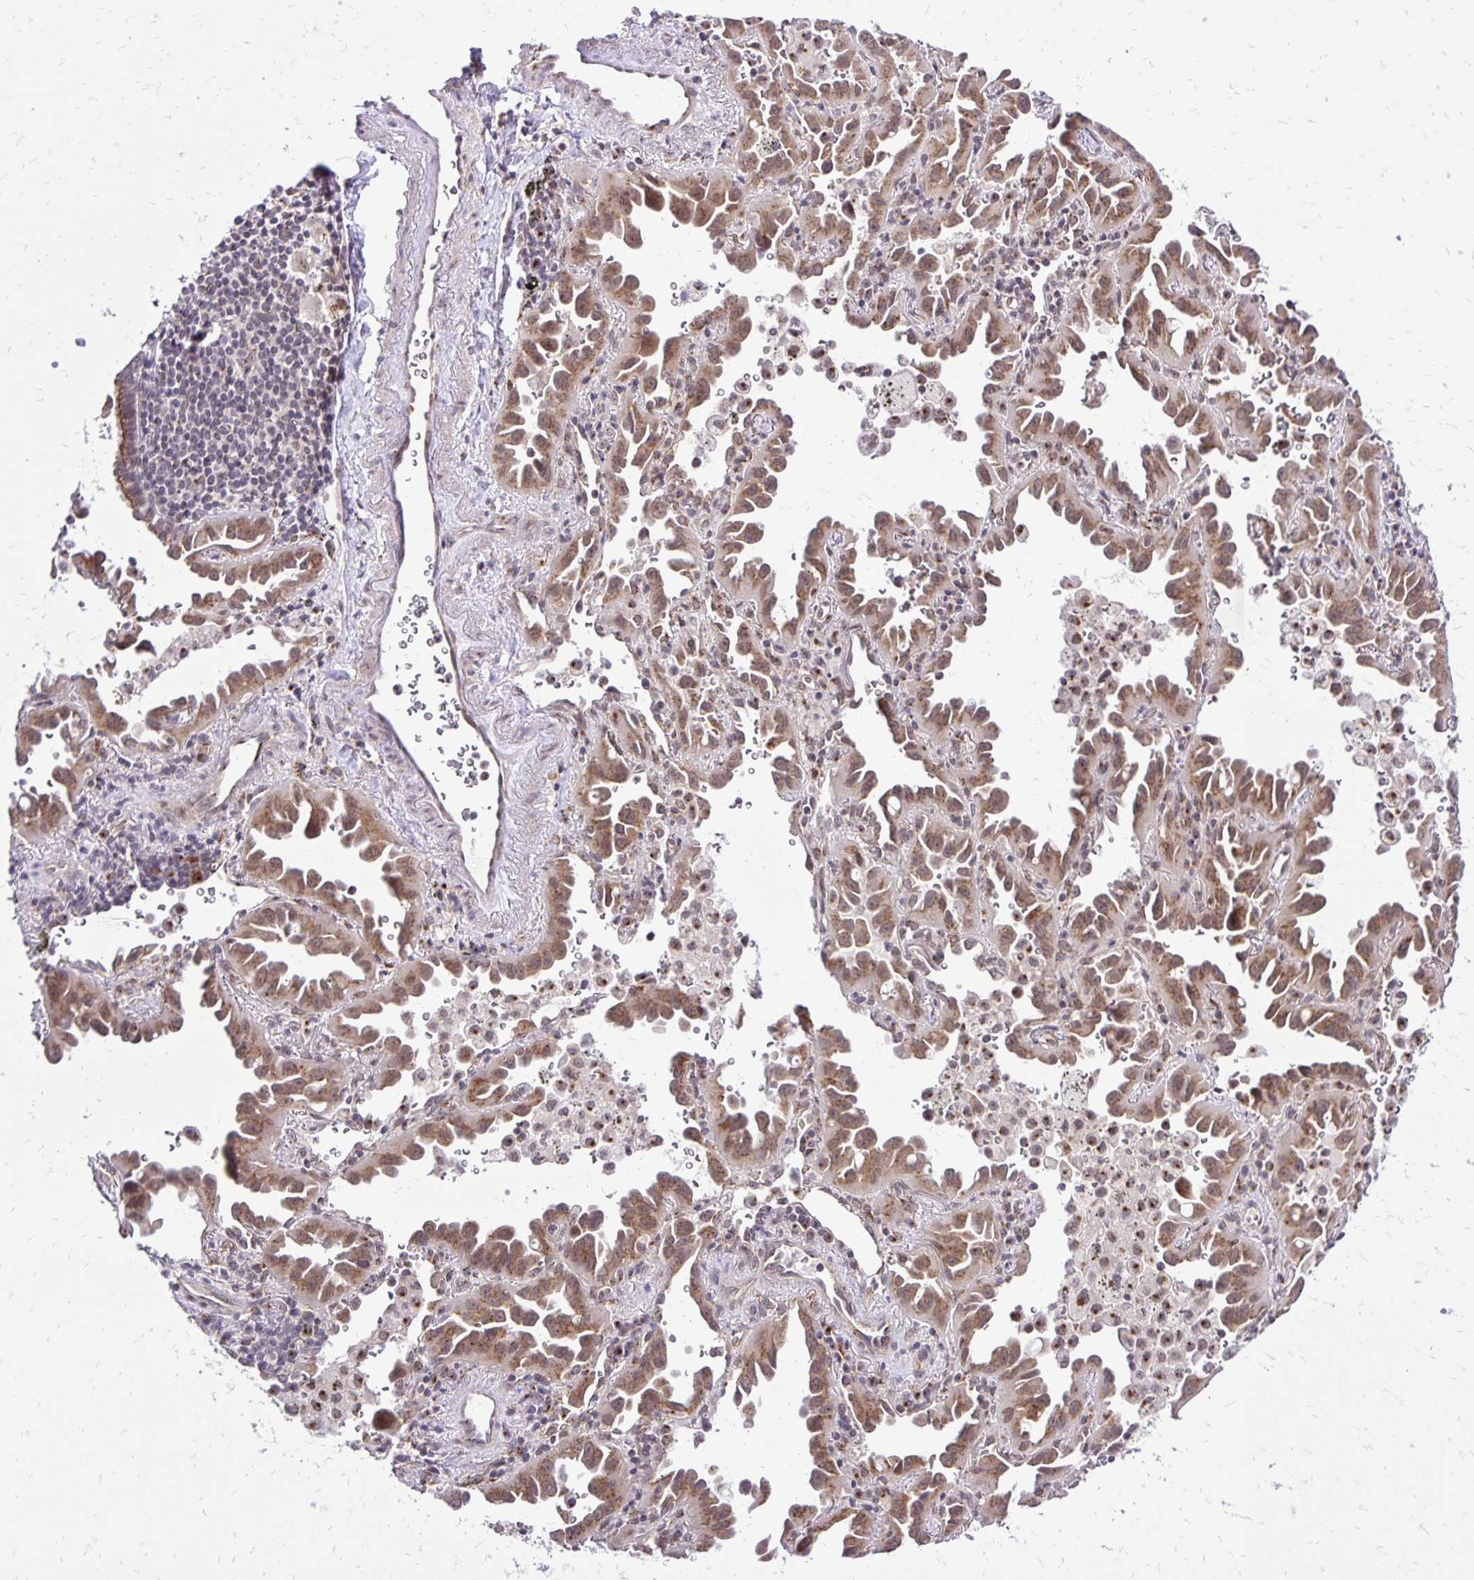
{"staining": {"intensity": "moderate", "quantity": ">75%", "location": "cytoplasmic/membranous"}, "tissue": "lung cancer", "cell_type": "Tumor cells", "image_type": "cancer", "snomed": [{"axis": "morphology", "description": "Adenocarcinoma, NOS"}, {"axis": "topography", "description": "Lung"}], "caption": "Moderate cytoplasmic/membranous staining is appreciated in about >75% of tumor cells in lung cancer (adenocarcinoma).", "gene": "GOLGA5", "patient": {"sex": "male", "age": 68}}